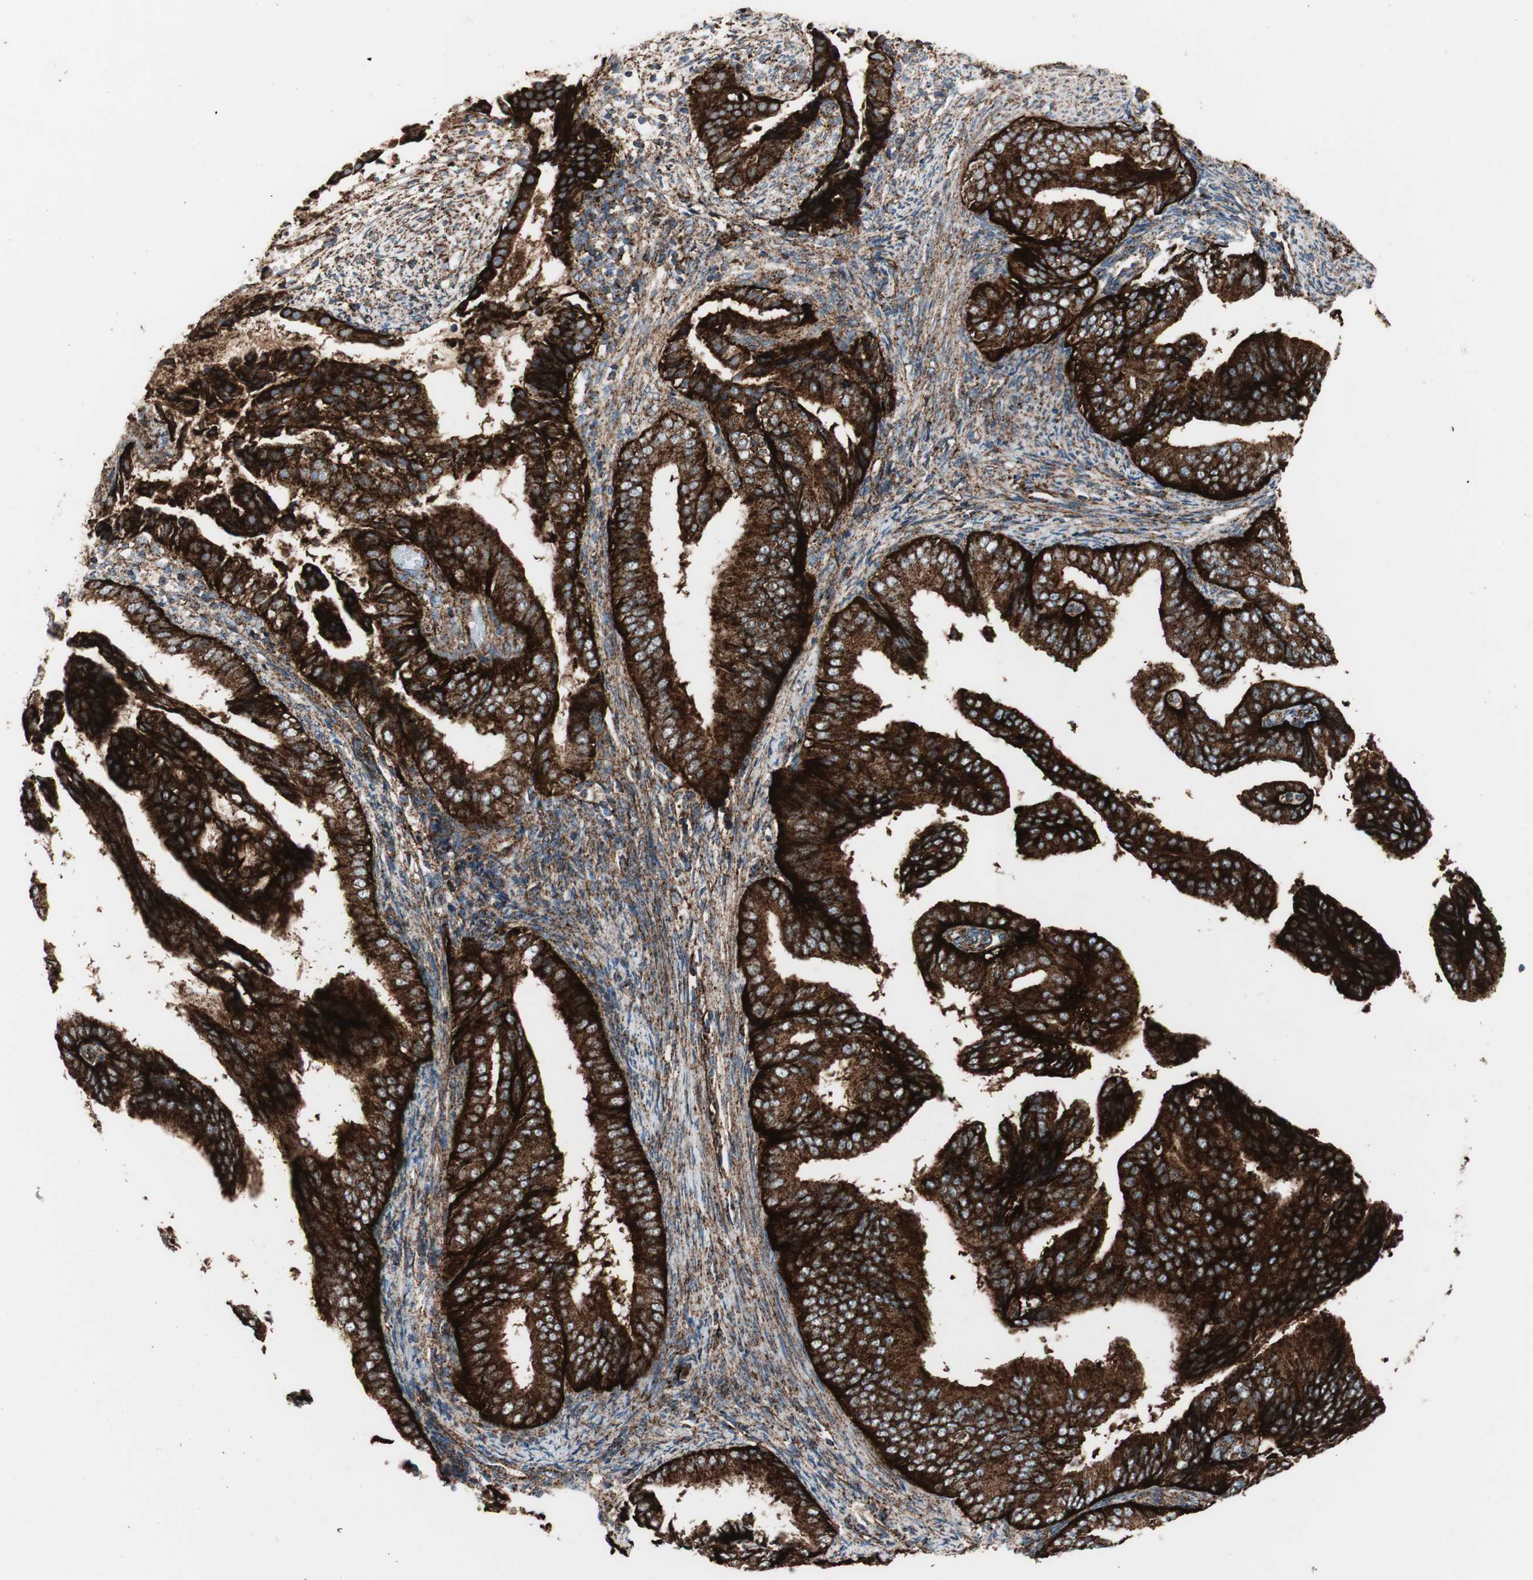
{"staining": {"intensity": "strong", "quantity": ">75%", "location": "cytoplasmic/membranous"}, "tissue": "endometrial cancer", "cell_type": "Tumor cells", "image_type": "cancer", "snomed": [{"axis": "morphology", "description": "Adenocarcinoma, NOS"}, {"axis": "topography", "description": "Endometrium"}], "caption": "Immunohistochemical staining of human endometrial cancer exhibits strong cytoplasmic/membranous protein staining in about >75% of tumor cells.", "gene": "LAMP1", "patient": {"sex": "female", "age": 58}}